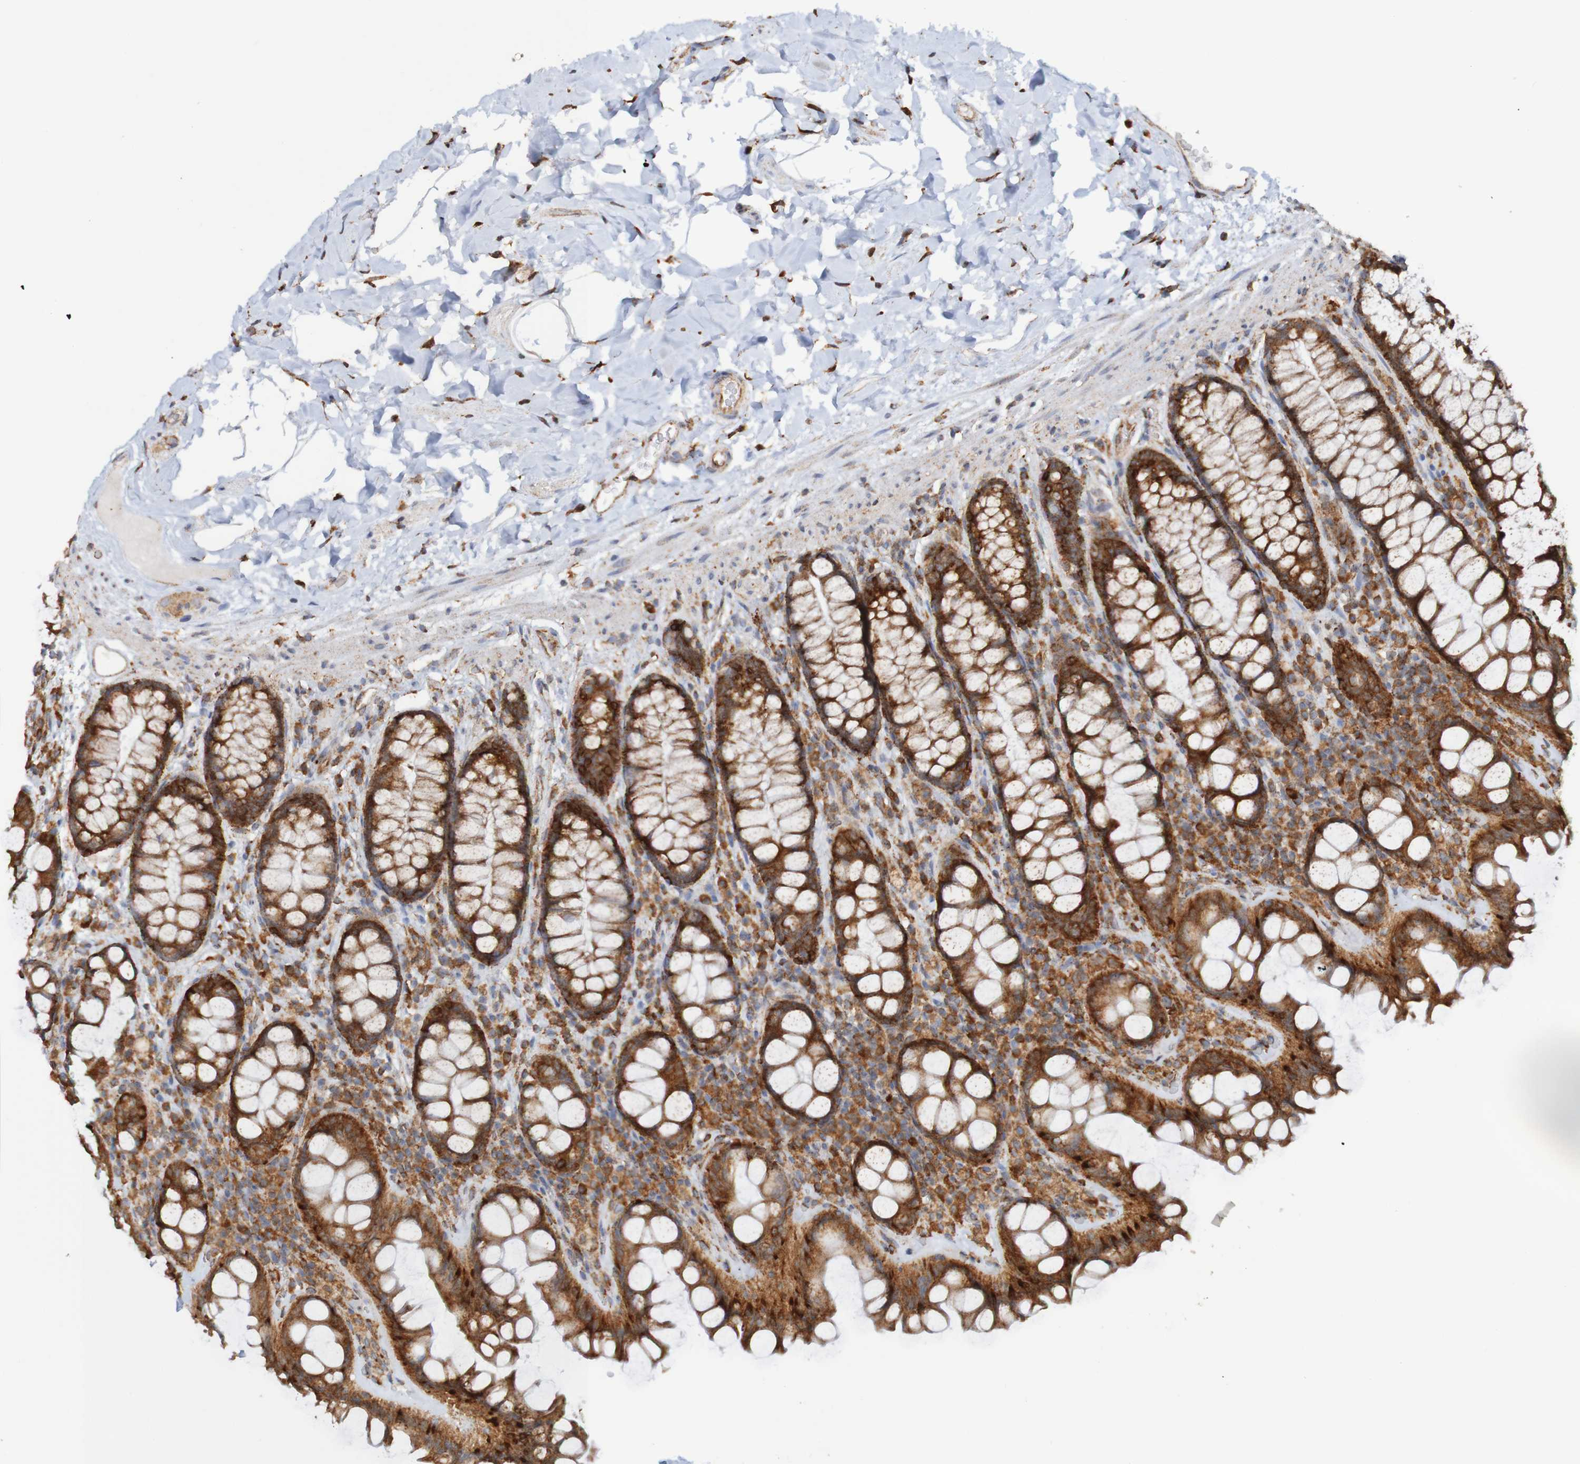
{"staining": {"intensity": "weak", "quantity": ">75%", "location": "cytoplasmic/membranous"}, "tissue": "colon", "cell_type": "Endothelial cells", "image_type": "normal", "snomed": [{"axis": "morphology", "description": "Normal tissue, NOS"}, {"axis": "topography", "description": "Colon"}], "caption": "This histopathology image demonstrates immunohistochemistry (IHC) staining of normal colon, with low weak cytoplasmic/membranous expression in about >75% of endothelial cells.", "gene": "PDIA3", "patient": {"sex": "female", "age": 80}}